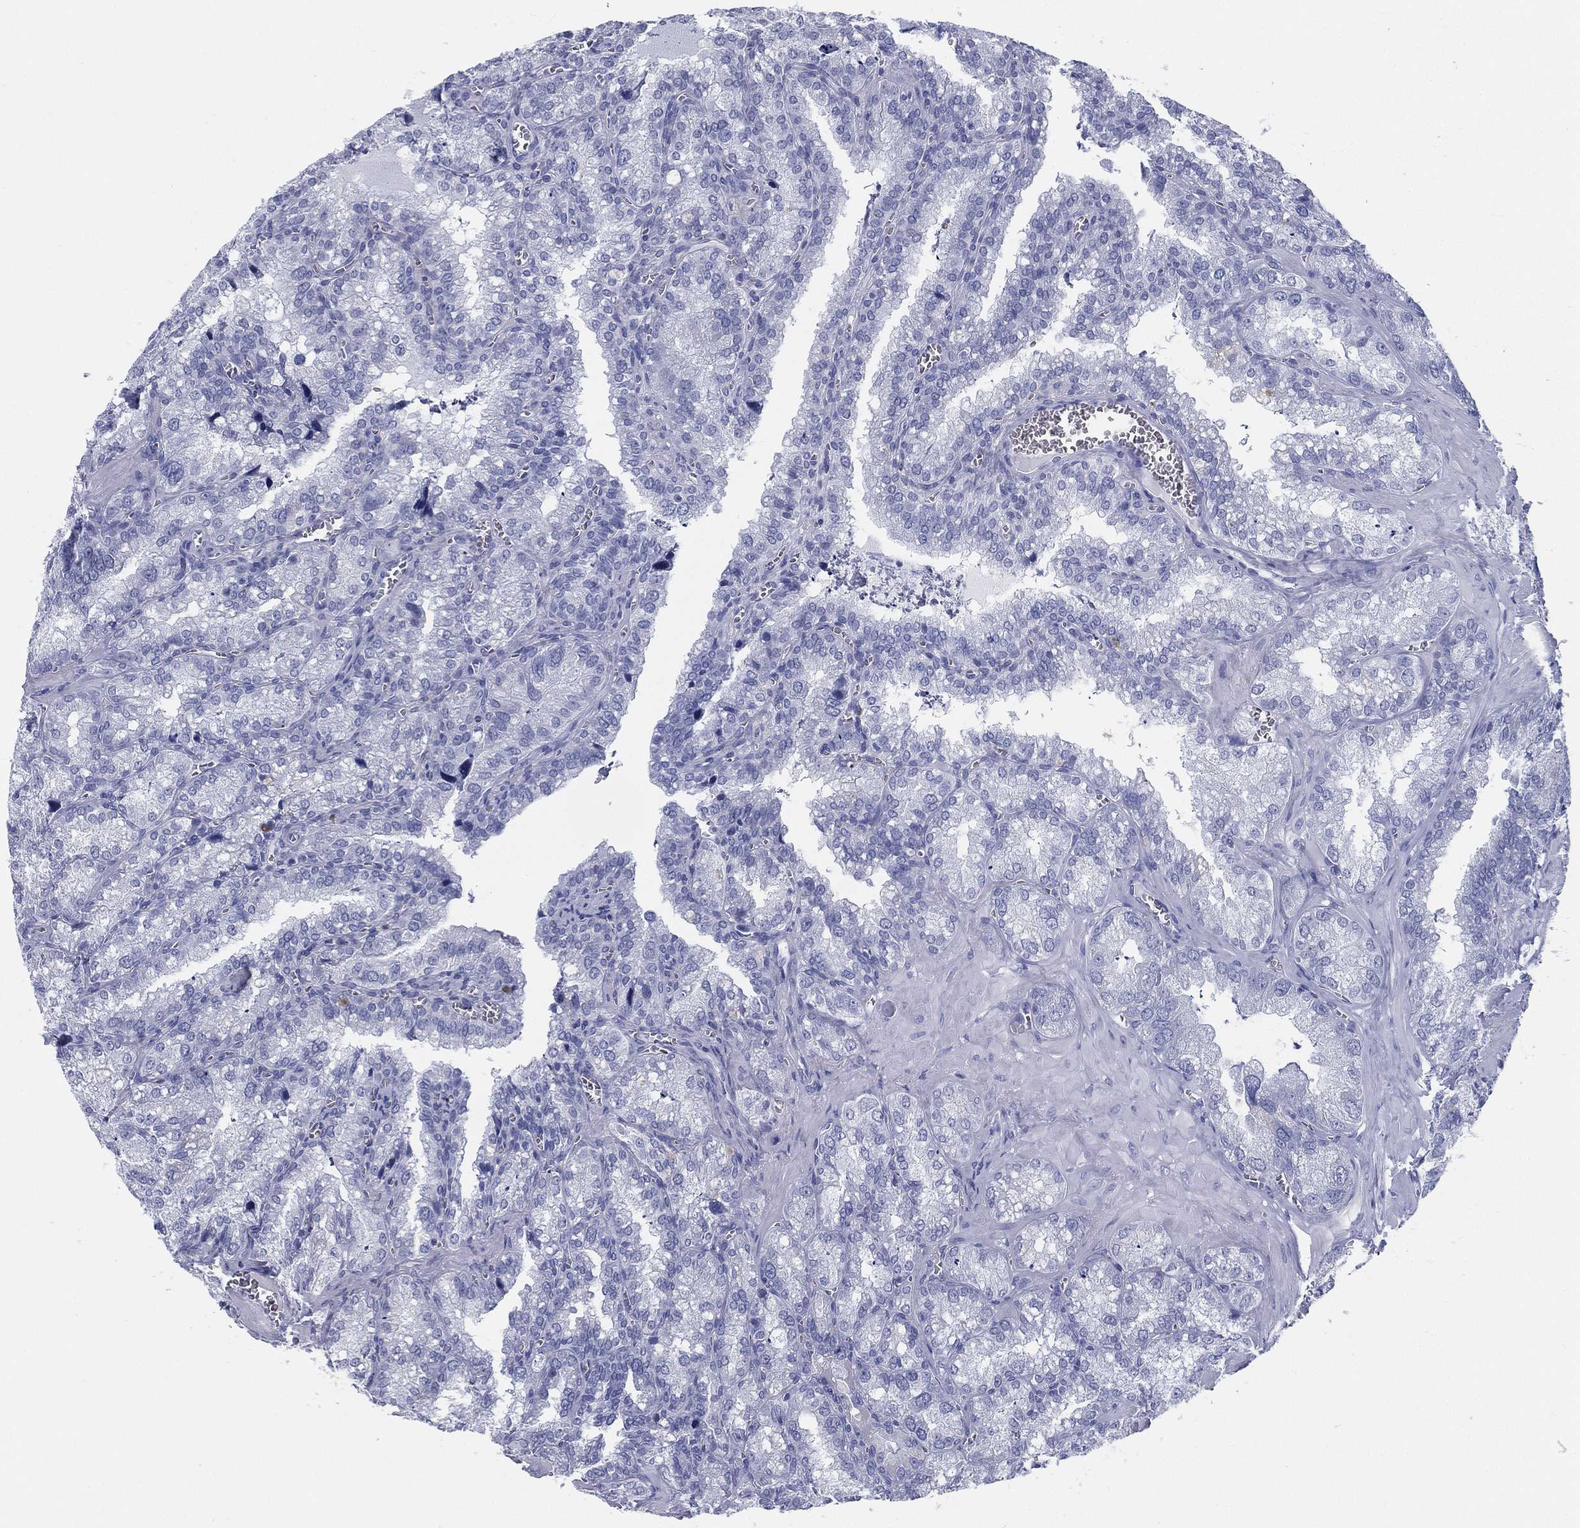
{"staining": {"intensity": "negative", "quantity": "none", "location": "none"}, "tissue": "seminal vesicle", "cell_type": "Glandular cells", "image_type": "normal", "snomed": [{"axis": "morphology", "description": "Normal tissue, NOS"}, {"axis": "topography", "description": "Seminal veicle"}], "caption": "This photomicrograph is of normal seminal vesicle stained with IHC to label a protein in brown with the nuclei are counter-stained blue. There is no expression in glandular cells.", "gene": "ATP1B2", "patient": {"sex": "male", "age": 57}}